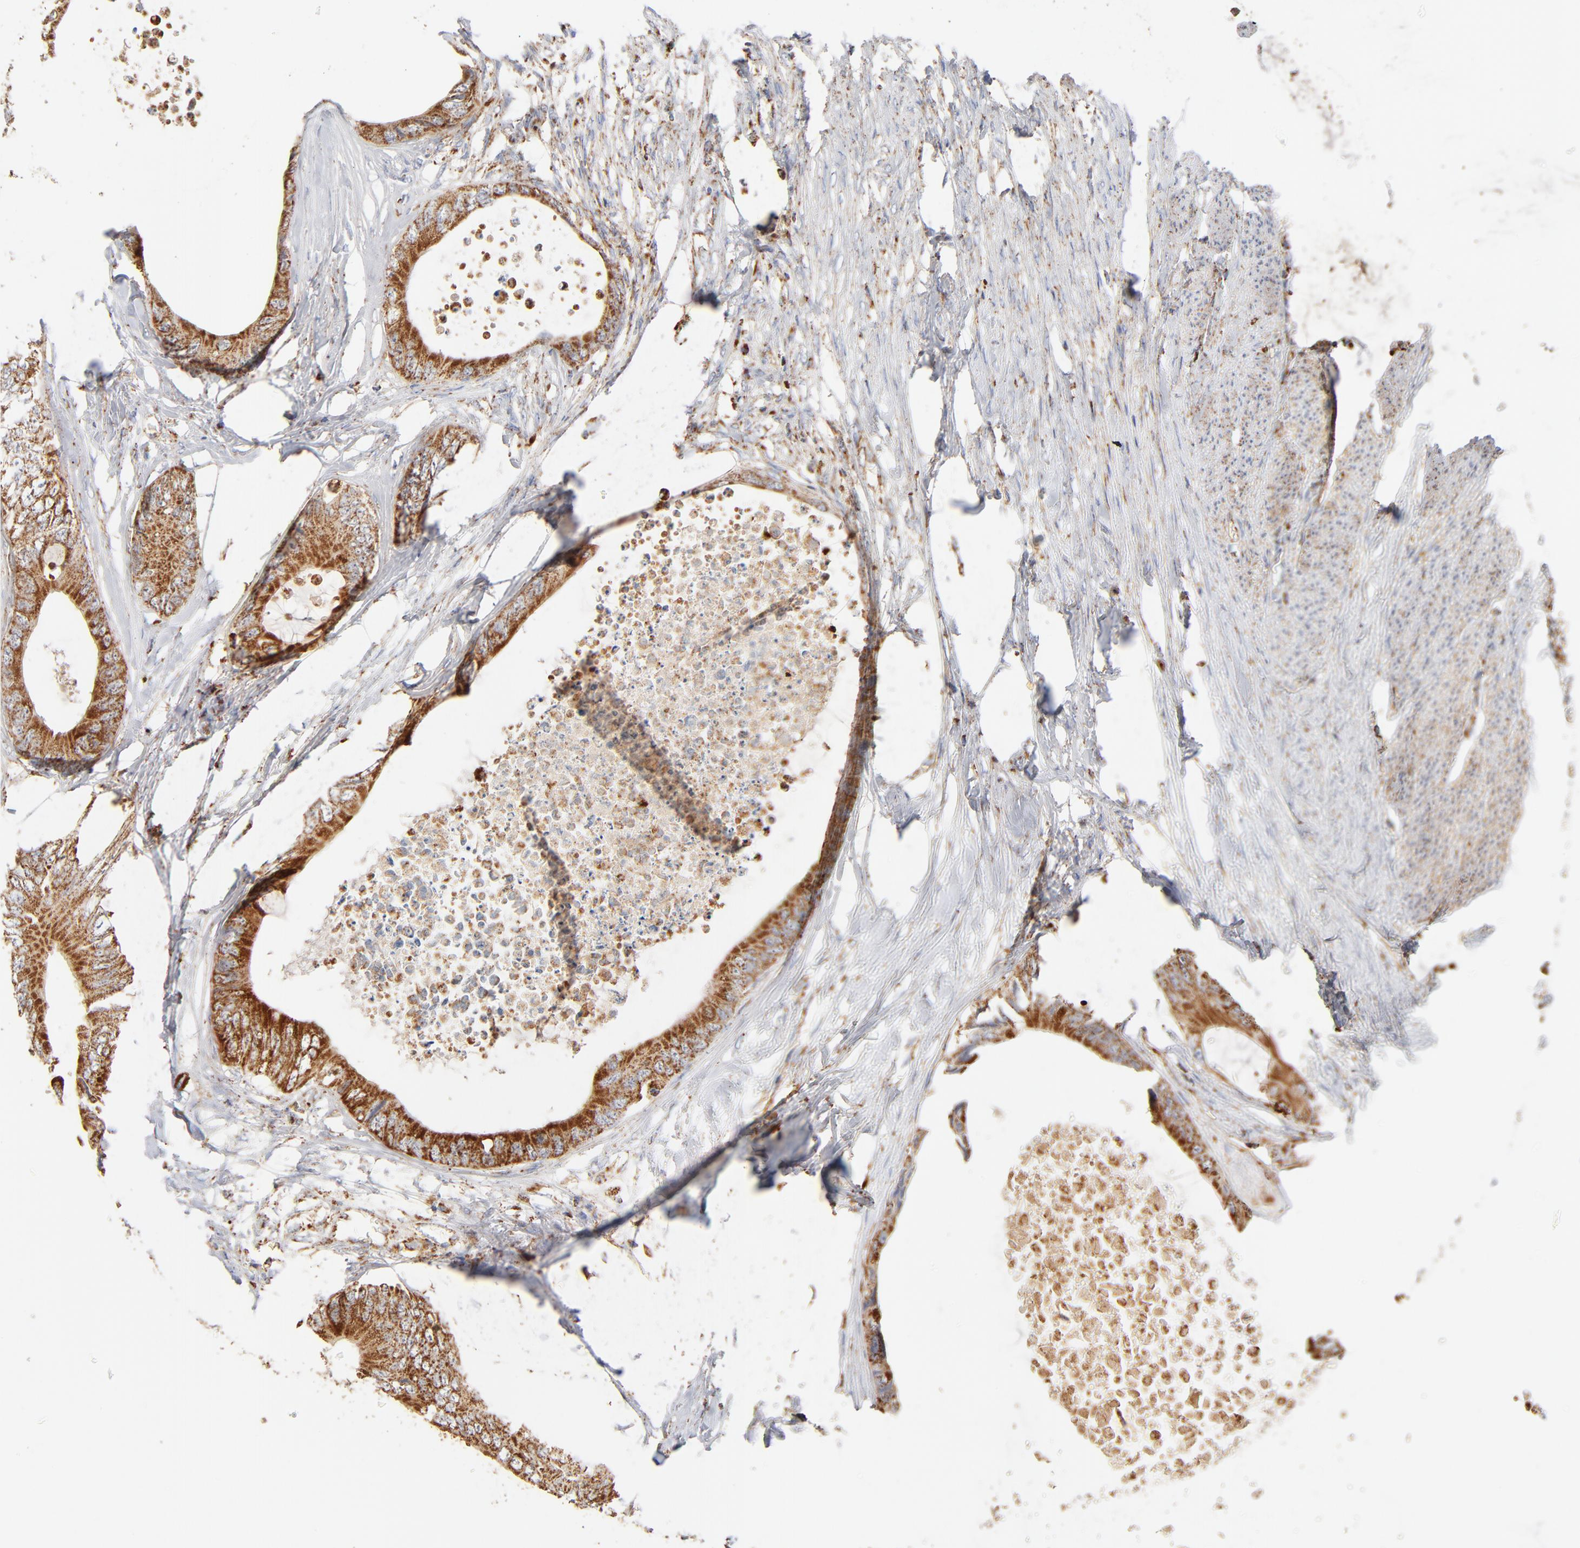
{"staining": {"intensity": "strong", "quantity": ">75%", "location": "cytoplasmic/membranous"}, "tissue": "colorectal cancer", "cell_type": "Tumor cells", "image_type": "cancer", "snomed": [{"axis": "morphology", "description": "Normal tissue, NOS"}, {"axis": "morphology", "description": "Adenocarcinoma, NOS"}, {"axis": "topography", "description": "Rectum"}, {"axis": "topography", "description": "Peripheral nerve tissue"}], "caption": "Colorectal cancer (adenocarcinoma) stained with DAB (3,3'-diaminobenzidine) IHC reveals high levels of strong cytoplasmic/membranous positivity in about >75% of tumor cells.", "gene": "UQCRC1", "patient": {"sex": "female", "age": 77}}